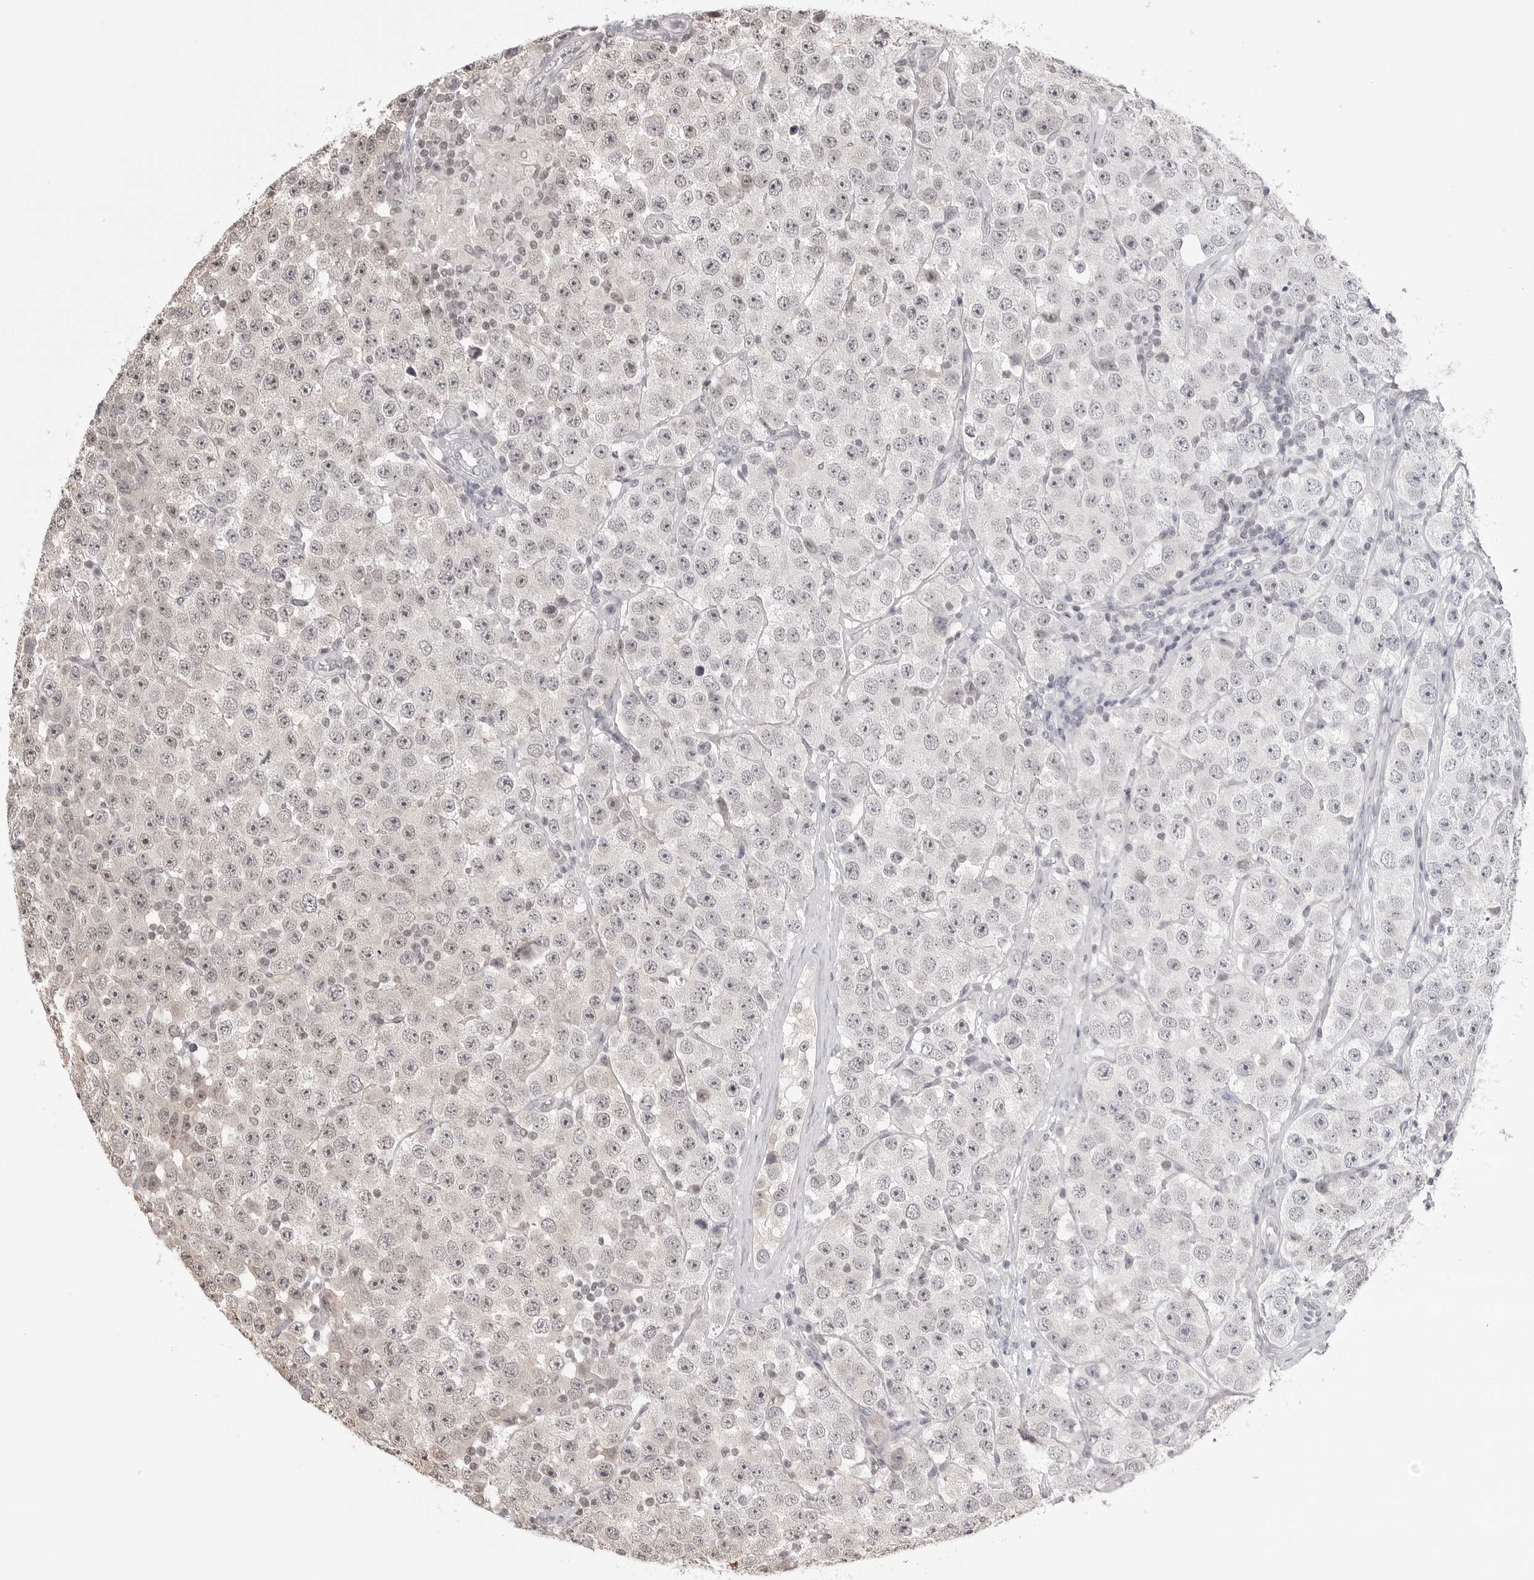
{"staining": {"intensity": "negative", "quantity": "none", "location": "none"}, "tissue": "testis cancer", "cell_type": "Tumor cells", "image_type": "cancer", "snomed": [{"axis": "morphology", "description": "Seminoma, NOS"}, {"axis": "morphology", "description": "Carcinoma, Embryonal, NOS"}, {"axis": "topography", "description": "Testis"}], "caption": "Immunohistochemical staining of human seminoma (testis) shows no significant staining in tumor cells. (Stains: DAB IHC with hematoxylin counter stain, Microscopy: brightfield microscopy at high magnification).", "gene": "YWHAG", "patient": {"sex": "male", "age": 28}}